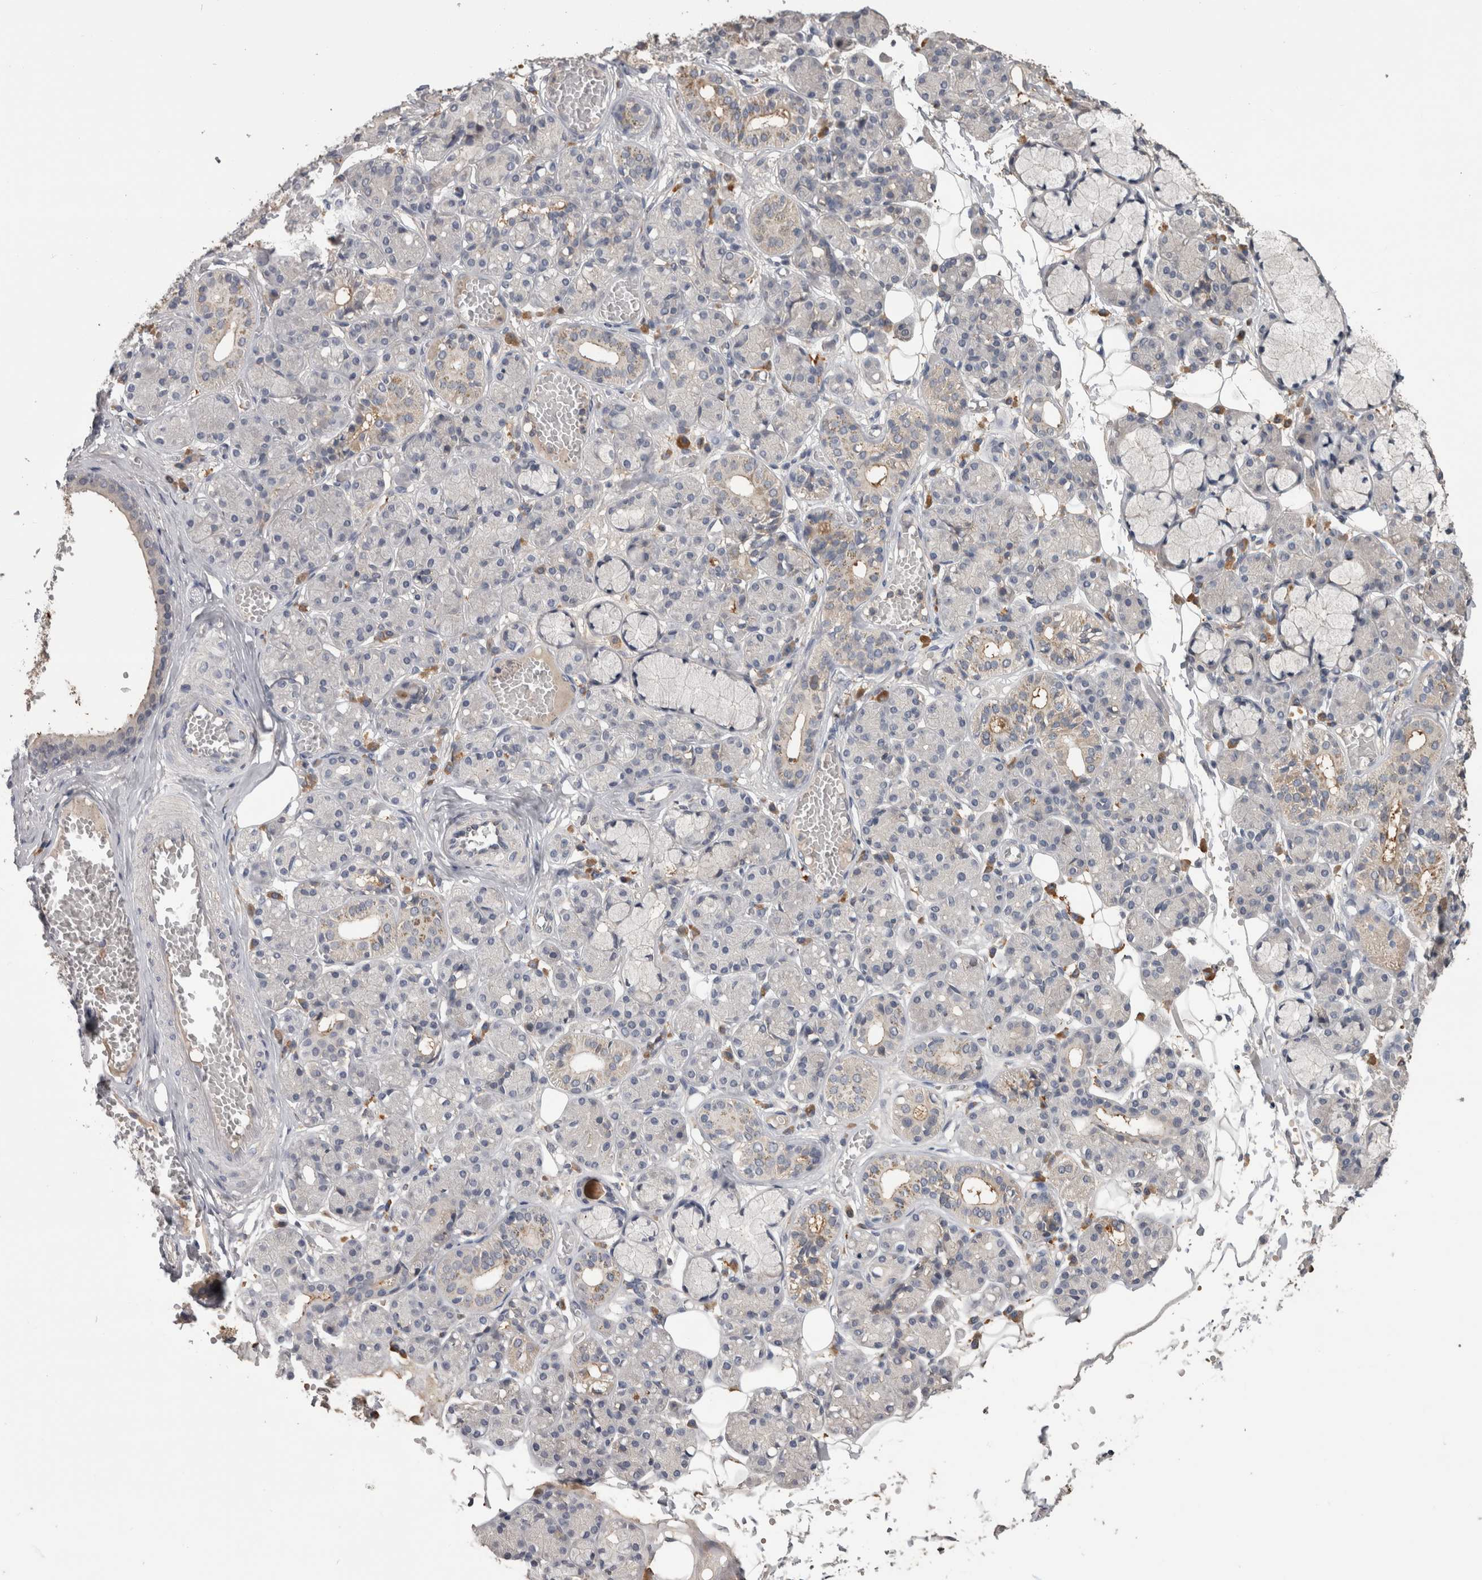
{"staining": {"intensity": "weak", "quantity": "<25%", "location": "cytoplasmic/membranous"}, "tissue": "salivary gland", "cell_type": "Glandular cells", "image_type": "normal", "snomed": [{"axis": "morphology", "description": "Normal tissue, NOS"}, {"axis": "topography", "description": "Salivary gland"}], "caption": "High magnification brightfield microscopy of benign salivary gland stained with DAB (brown) and counterstained with hematoxylin (blue): glandular cells show no significant positivity. (DAB immunohistochemistry (IHC) visualized using brightfield microscopy, high magnification).", "gene": "ANXA13", "patient": {"sex": "male", "age": 63}}